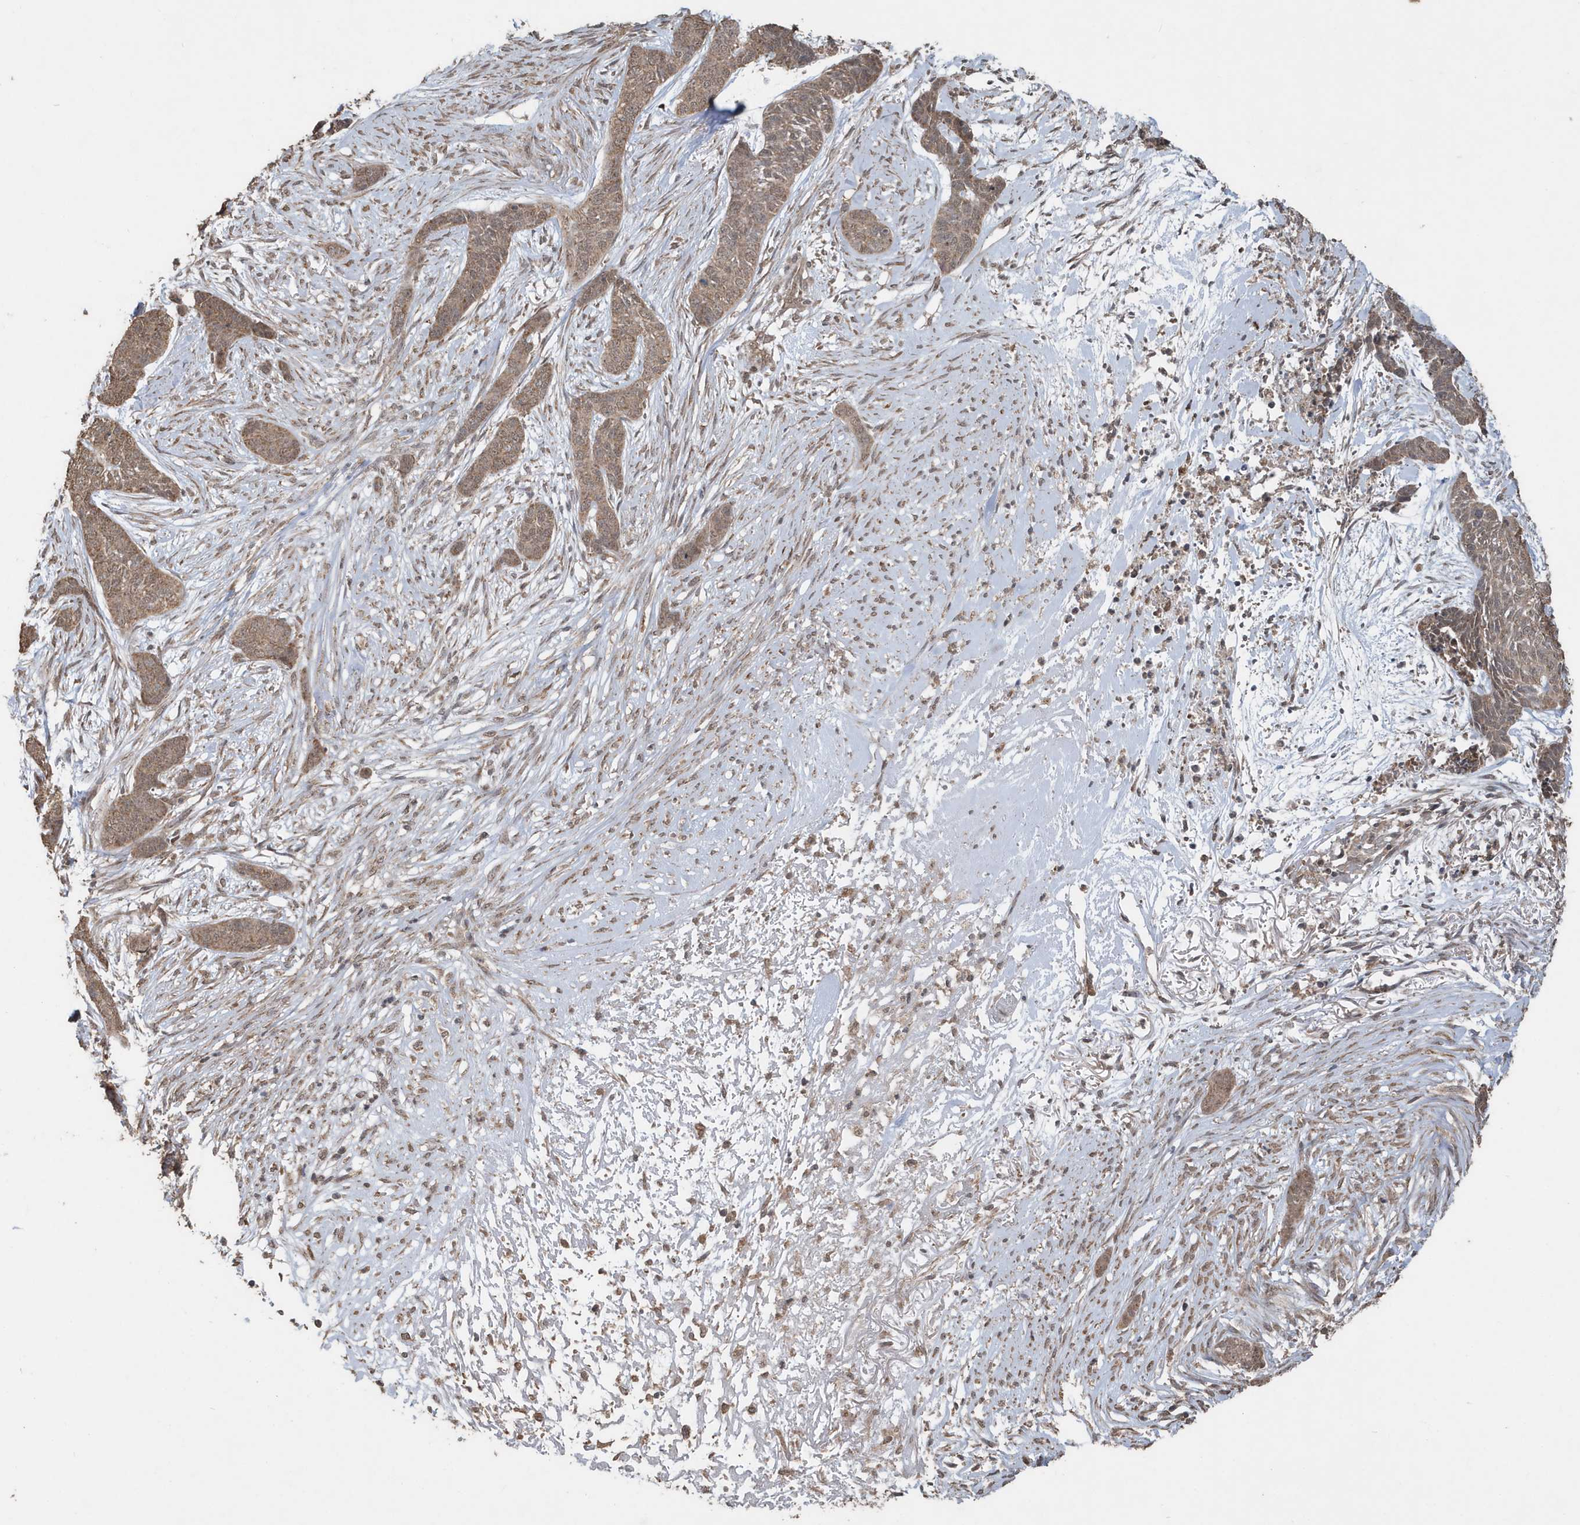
{"staining": {"intensity": "moderate", "quantity": ">75%", "location": "cytoplasmic/membranous"}, "tissue": "skin cancer", "cell_type": "Tumor cells", "image_type": "cancer", "snomed": [{"axis": "morphology", "description": "Basal cell carcinoma"}, {"axis": "topography", "description": "Skin"}], "caption": "Skin cancer (basal cell carcinoma) stained with DAB (3,3'-diaminobenzidine) IHC displays medium levels of moderate cytoplasmic/membranous positivity in approximately >75% of tumor cells.", "gene": "PAXBP1", "patient": {"sex": "female", "age": 64}}